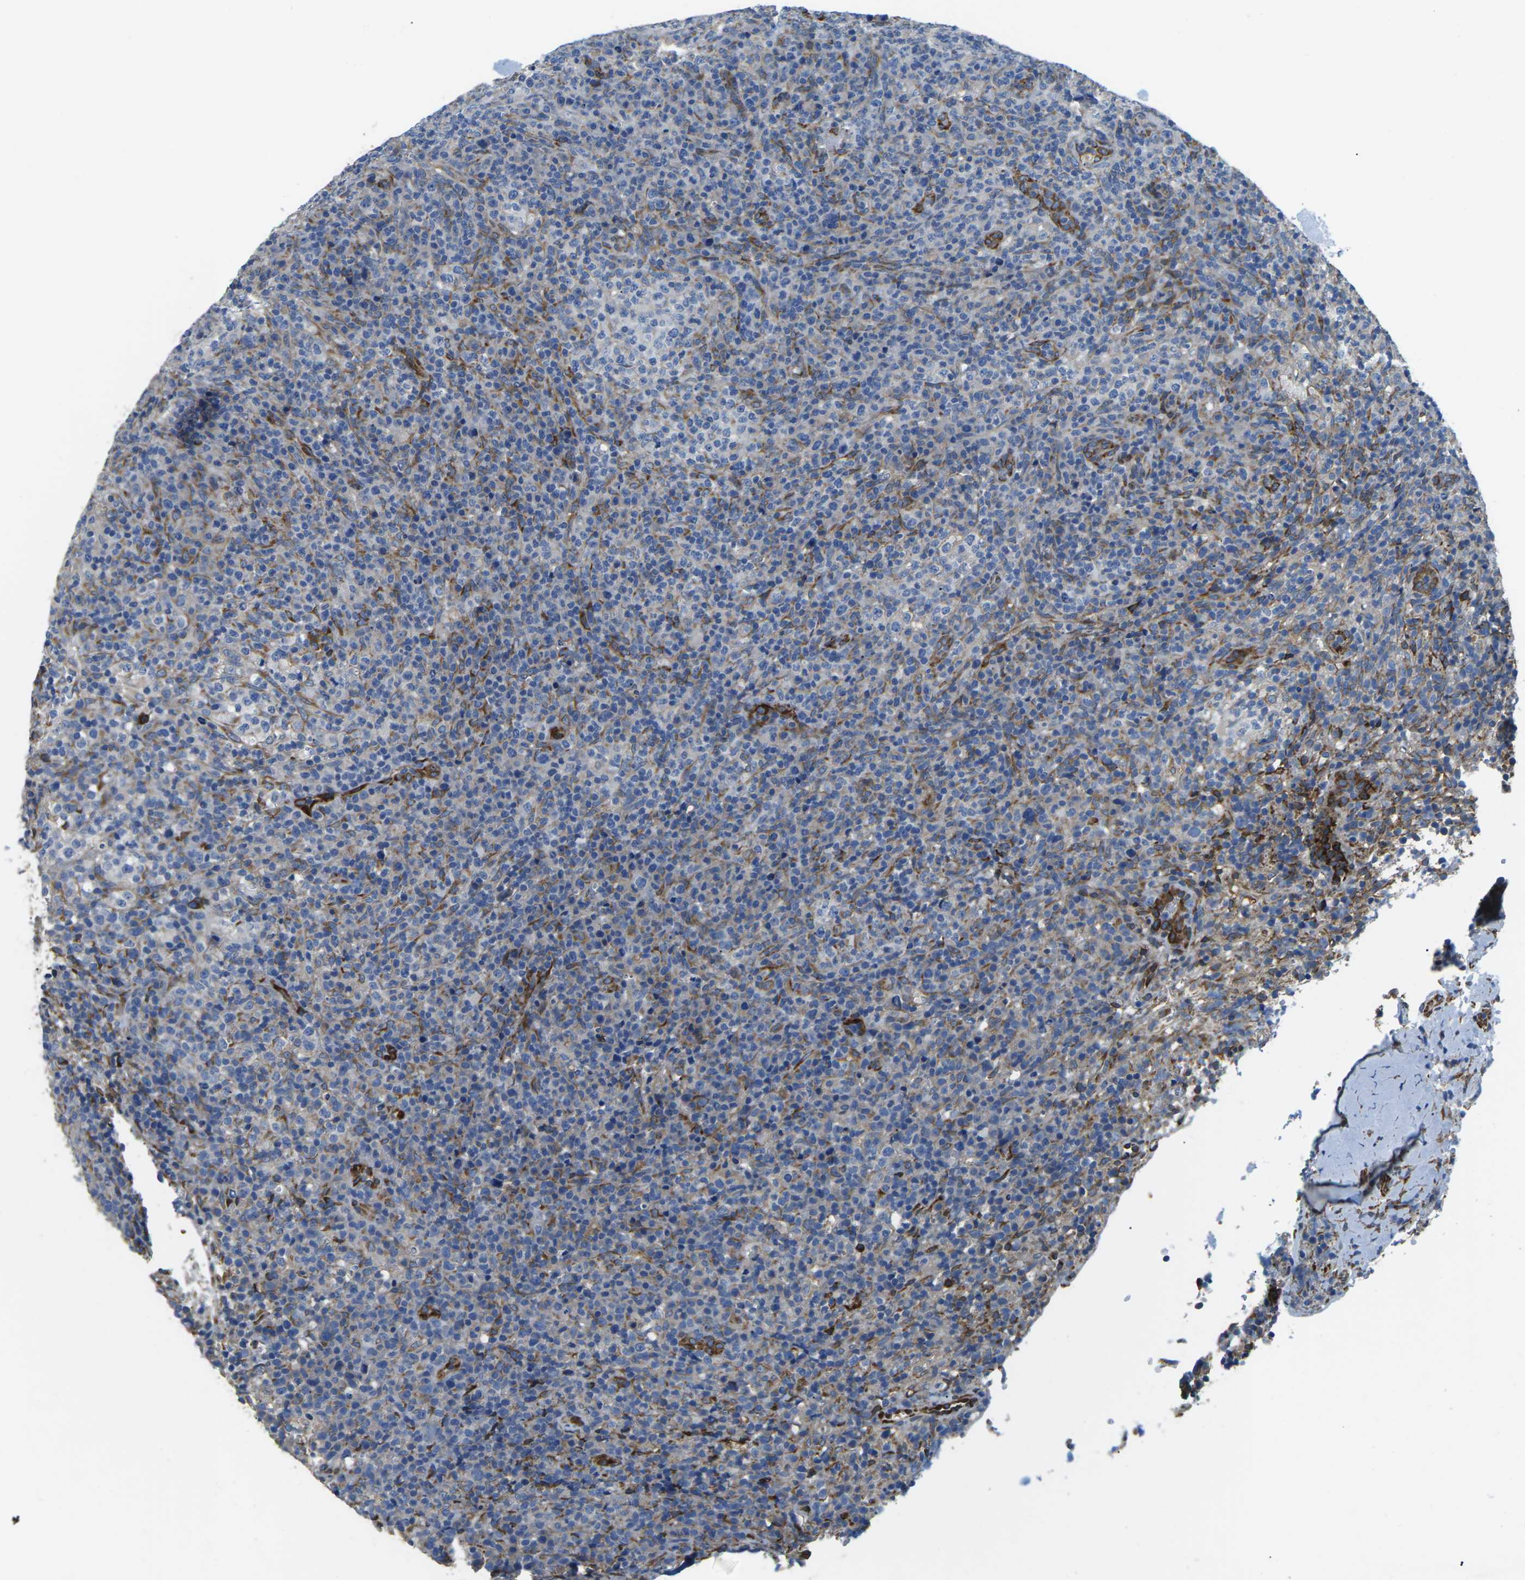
{"staining": {"intensity": "moderate", "quantity": "<25%", "location": "cytoplasmic/membranous"}, "tissue": "lymphoma", "cell_type": "Tumor cells", "image_type": "cancer", "snomed": [{"axis": "morphology", "description": "Malignant lymphoma, non-Hodgkin's type, High grade"}, {"axis": "topography", "description": "Lymph node"}], "caption": "A brown stain highlights moderate cytoplasmic/membranous staining of a protein in lymphoma tumor cells.", "gene": "PDZD8", "patient": {"sex": "female", "age": 76}}